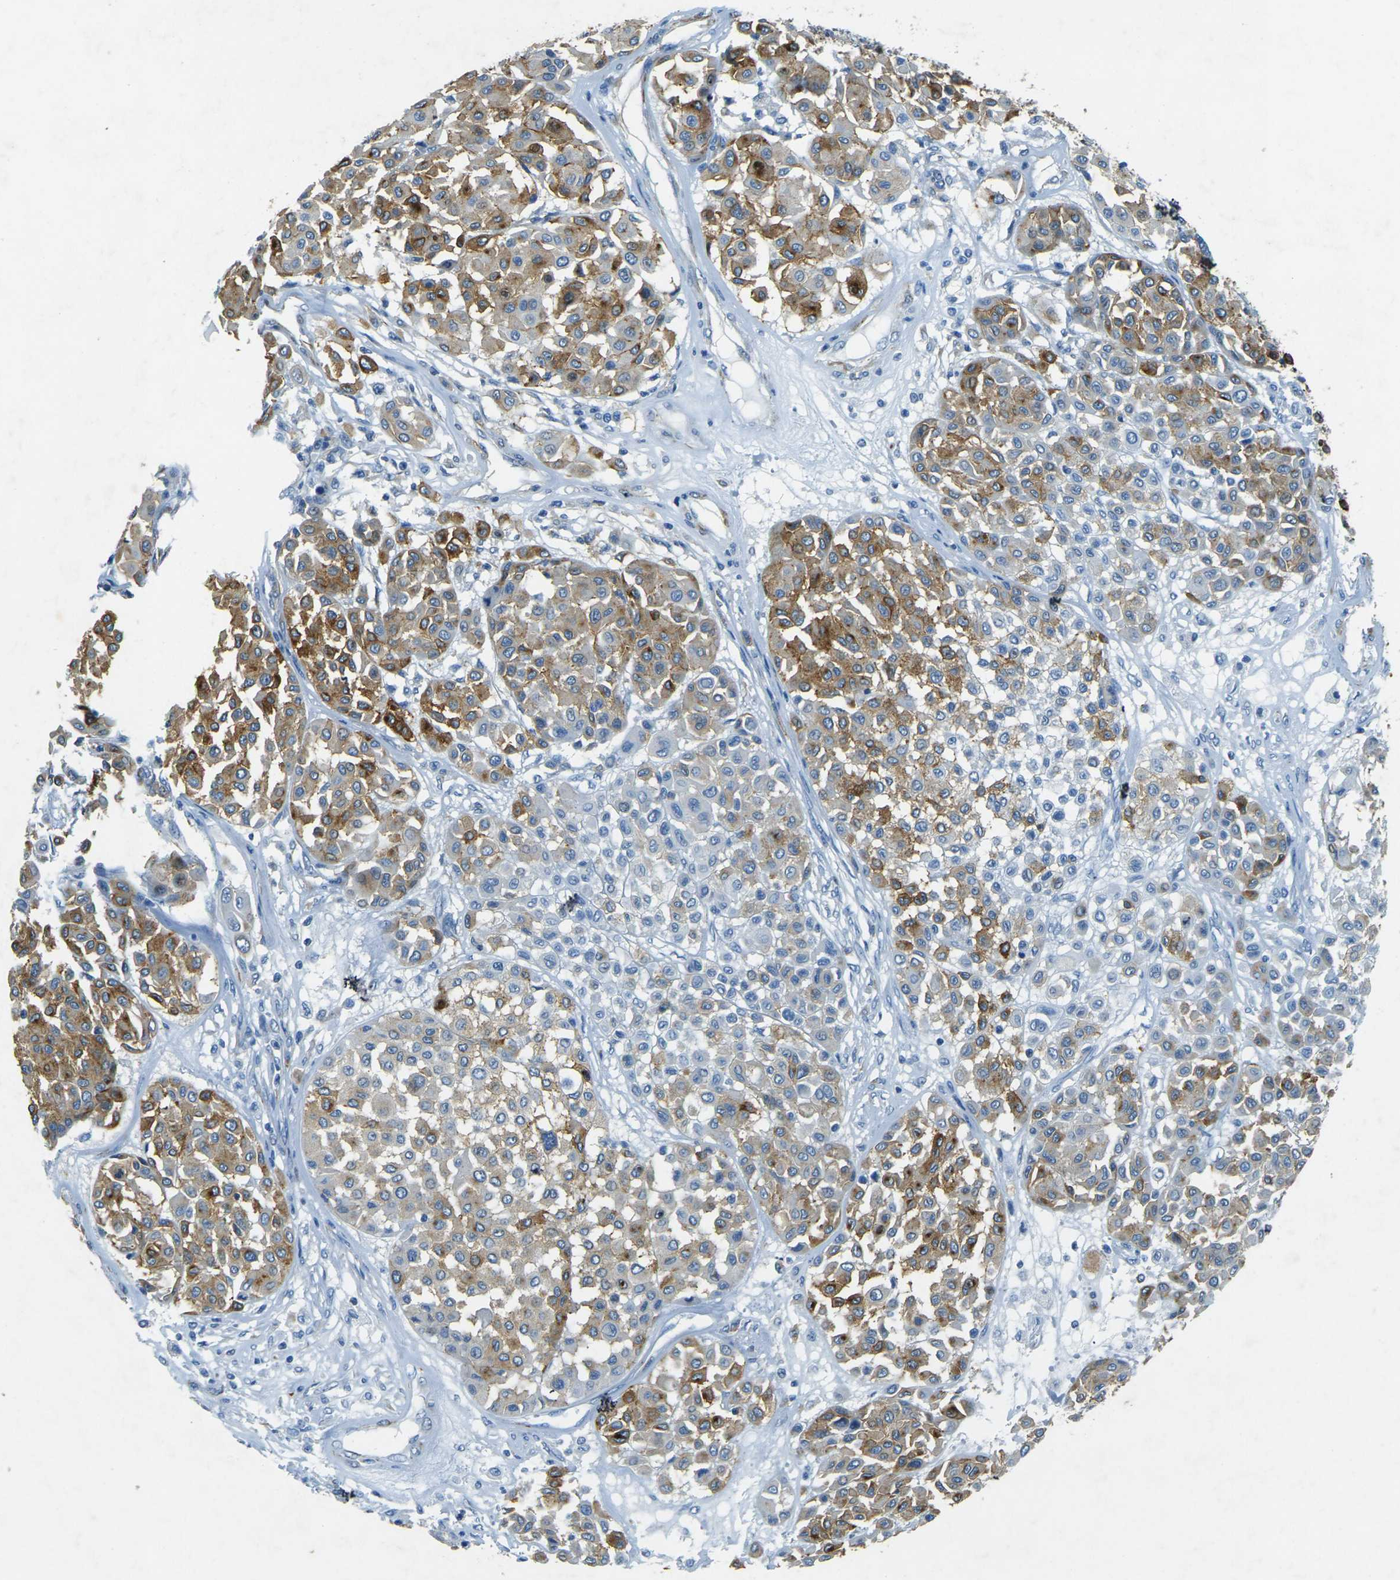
{"staining": {"intensity": "moderate", "quantity": "25%-75%", "location": "cytoplasmic/membranous"}, "tissue": "melanoma", "cell_type": "Tumor cells", "image_type": "cancer", "snomed": [{"axis": "morphology", "description": "Malignant melanoma, Metastatic site"}, {"axis": "topography", "description": "Soft tissue"}], "caption": "The image shows immunohistochemical staining of melanoma. There is moderate cytoplasmic/membranous staining is present in about 25%-75% of tumor cells. Using DAB (3,3'-diaminobenzidine) (brown) and hematoxylin (blue) stains, captured at high magnification using brightfield microscopy.", "gene": "SORT1", "patient": {"sex": "male", "age": 41}}